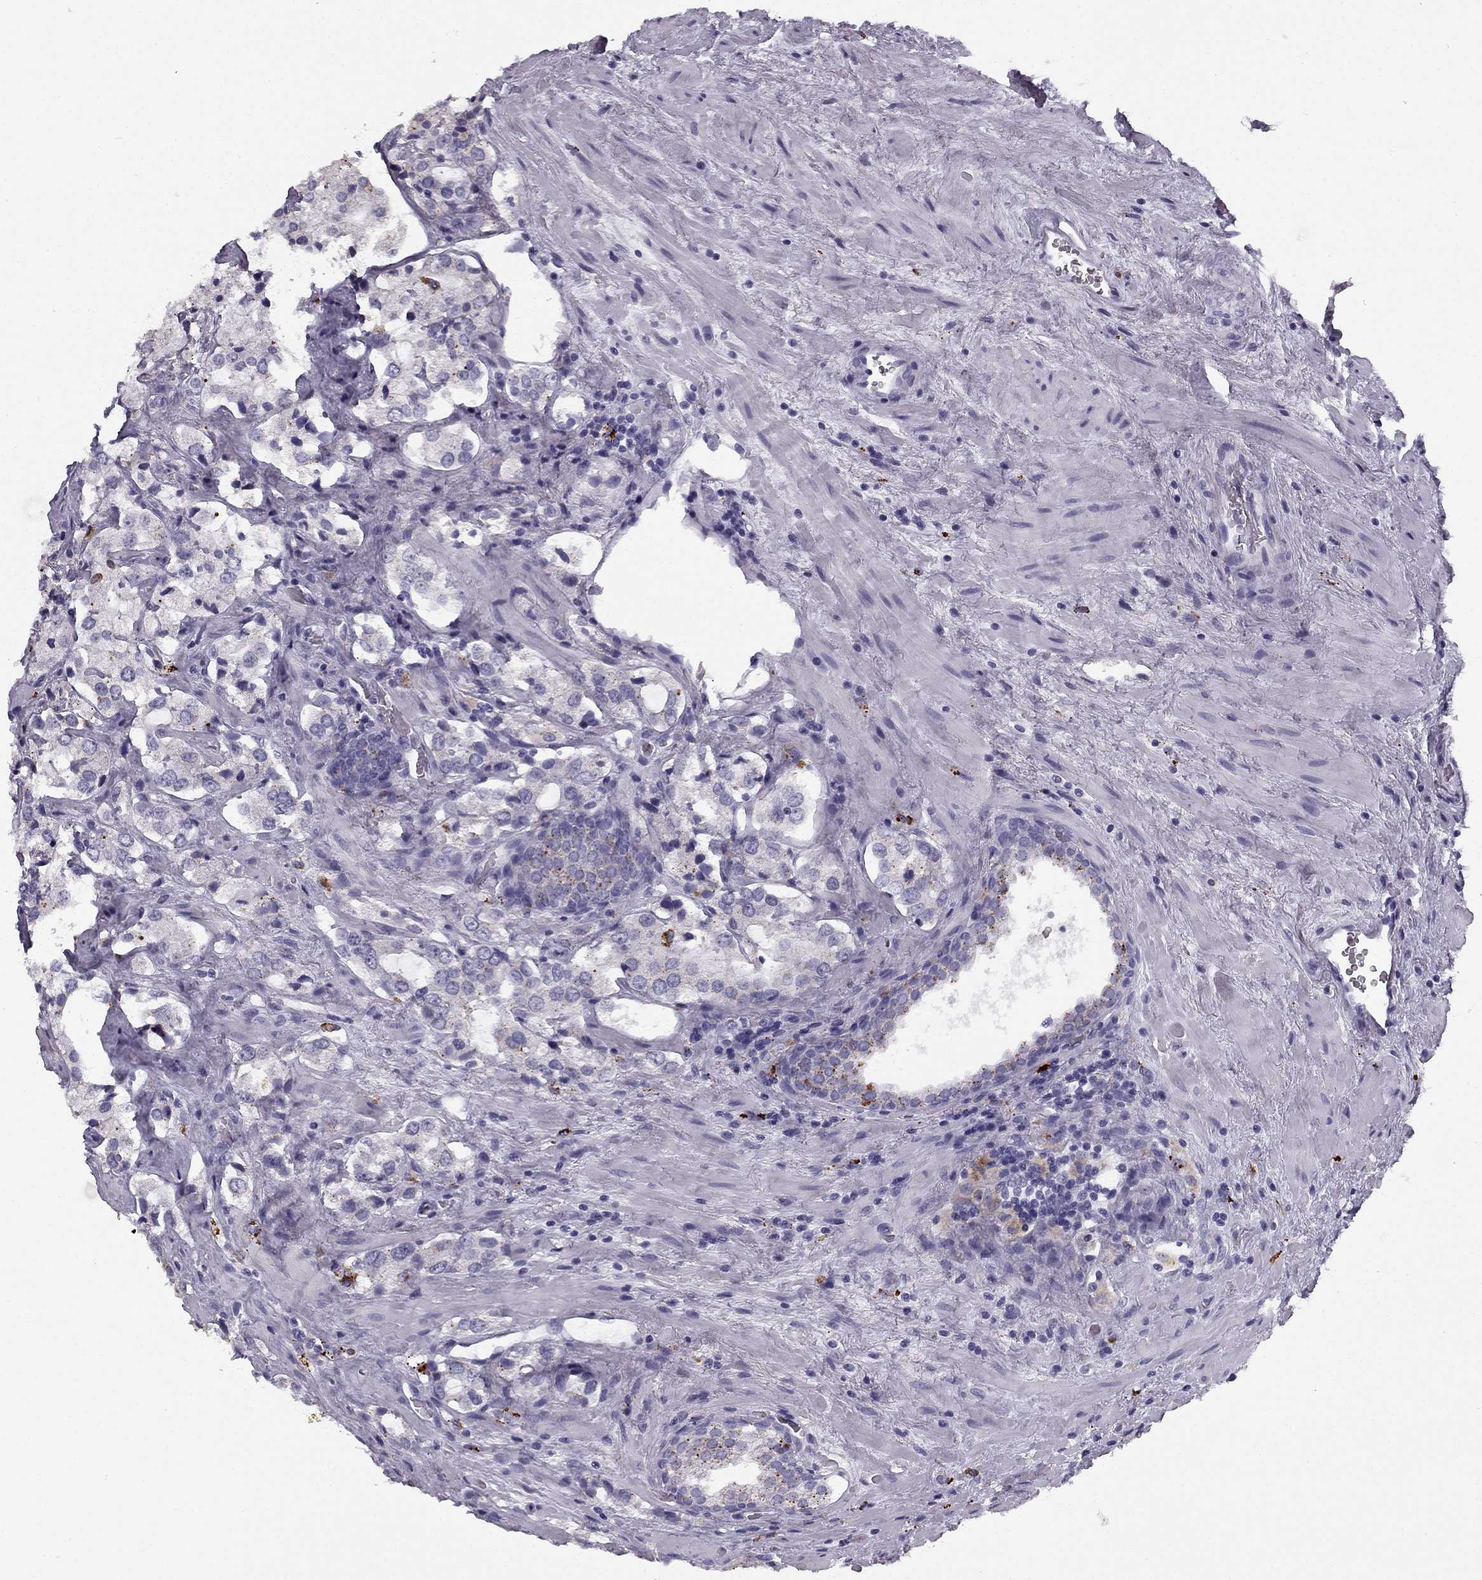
{"staining": {"intensity": "negative", "quantity": "none", "location": "none"}, "tissue": "prostate cancer", "cell_type": "Tumor cells", "image_type": "cancer", "snomed": [{"axis": "morphology", "description": "Adenocarcinoma, NOS"}, {"axis": "topography", "description": "Prostate"}], "caption": "An image of prostate cancer stained for a protein shows no brown staining in tumor cells. (Brightfield microscopy of DAB immunohistochemistry at high magnification).", "gene": "MC5R", "patient": {"sex": "male", "age": 66}}